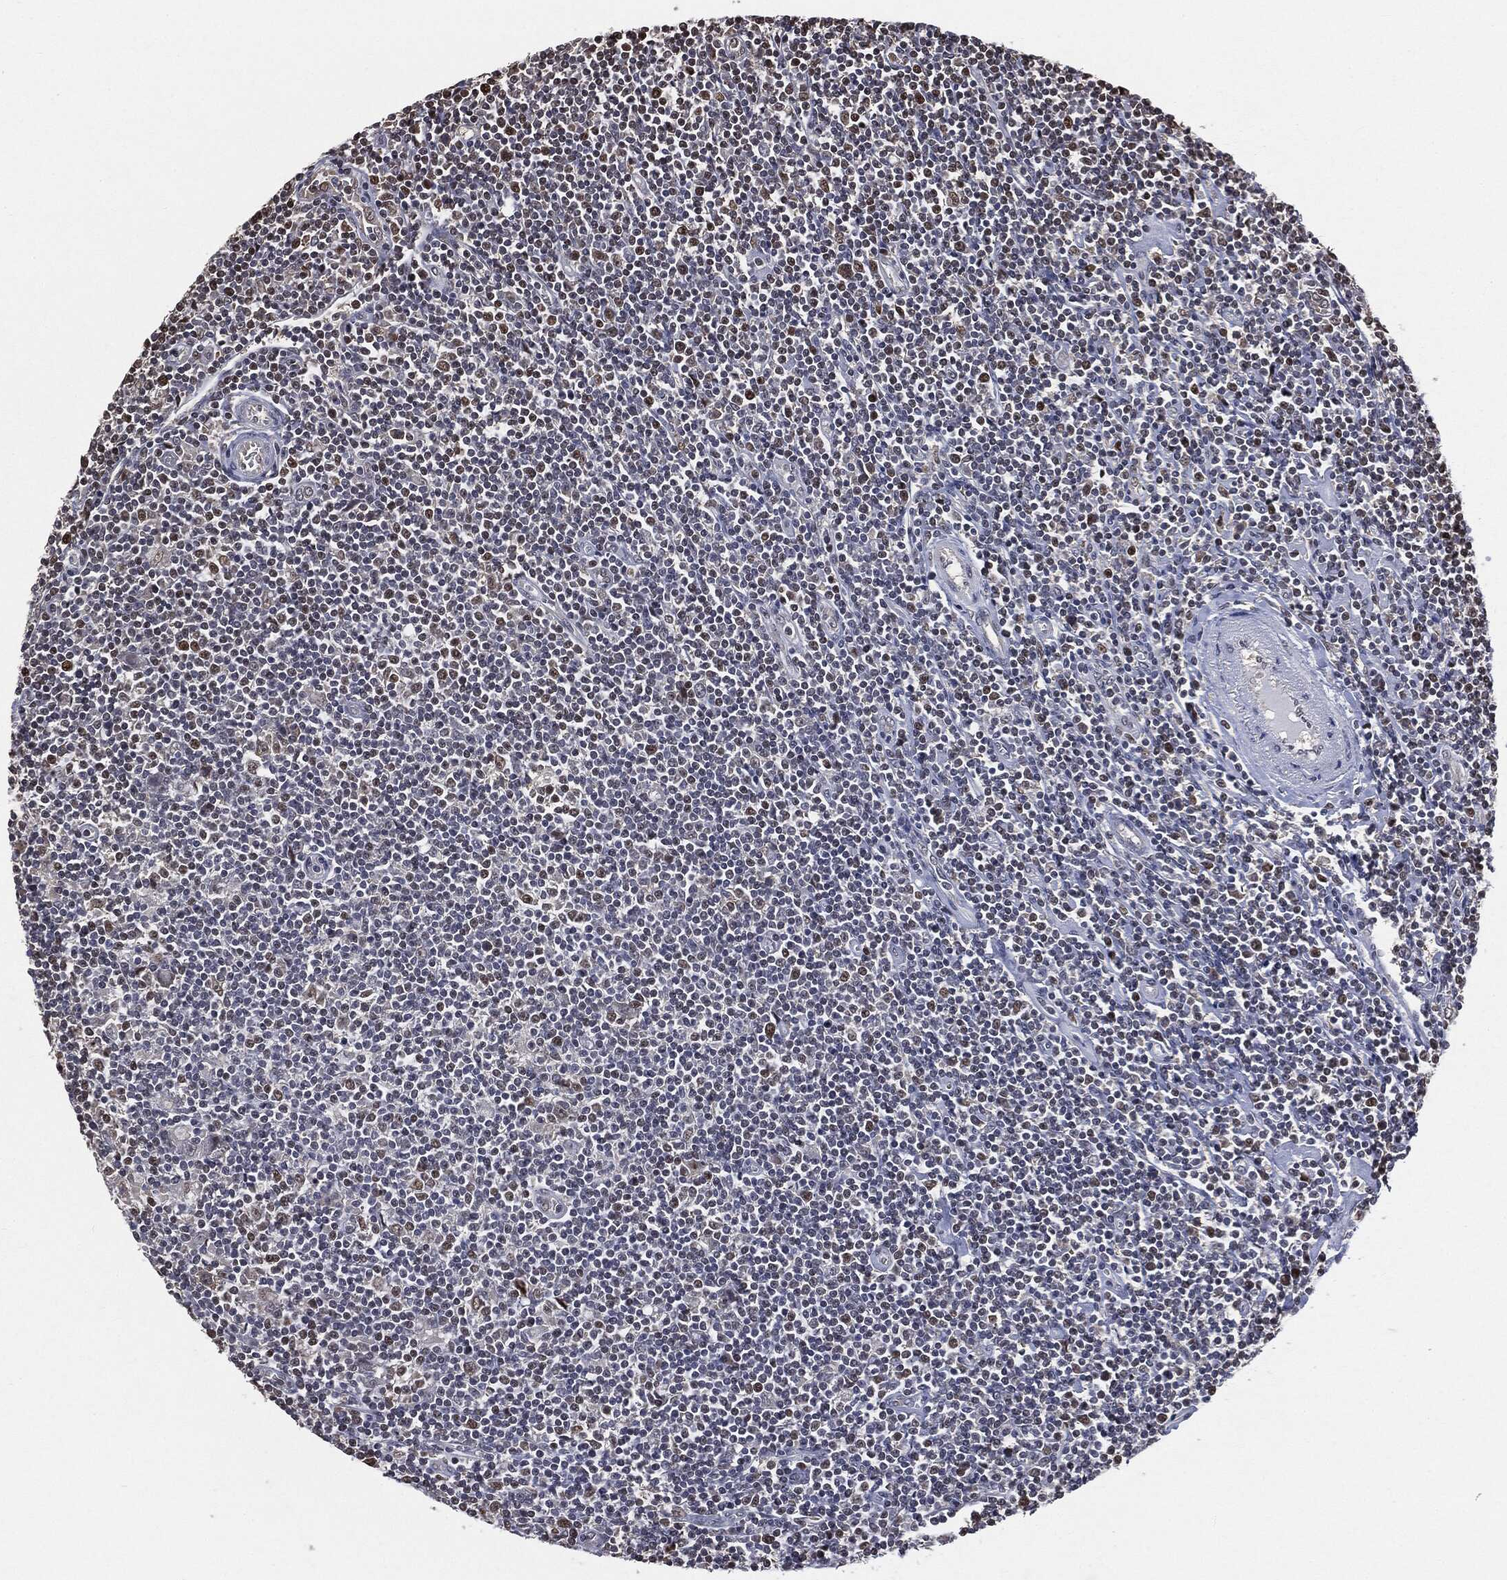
{"staining": {"intensity": "negative", "quantity": "none", "location": "none"}, "tissue": "lymphoma", "cell_type": "Tumor cells", "image_type": "cancer", "snomed": [{"axis": "morphology", "description": "Hodgkin's disease, NOS"}, {"axis": "topography", "description": "Lymph node"}], "caption": "IHC histopathology image of lymphoma stained for a protein (brown), which exhibits no staining in tumor cells.", "gene": "SHLD2", "patient": {"sex": "male", "age": 40}}